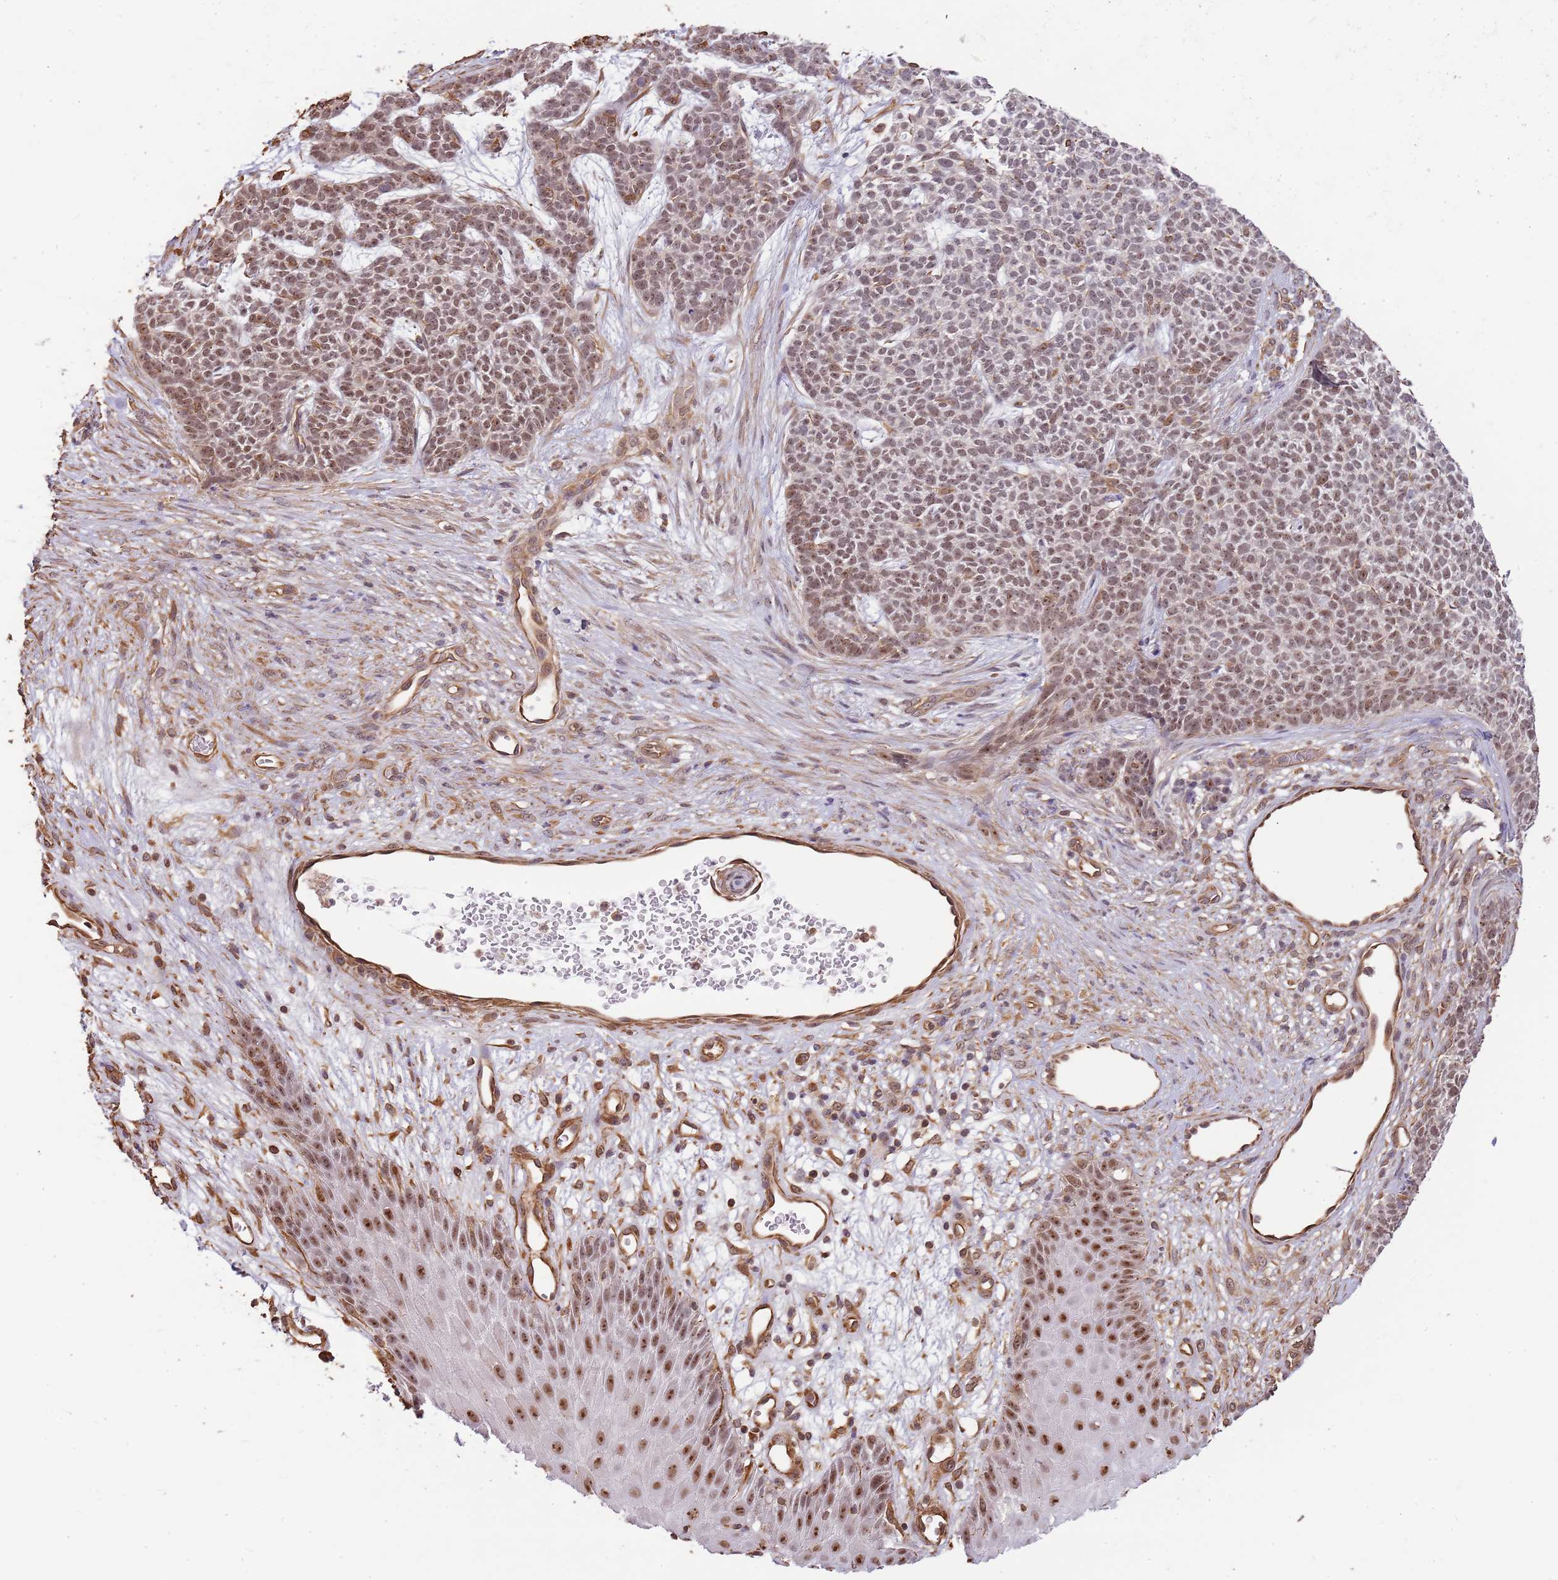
{"staining": {"intensity": "moderate", "quantity": "25%-75%", "location": "nuclear"}, "tissue": "skin cancer", "cell_type": "Tumor cells", "image_type": "cancer", "snomed": [{"axis": "morphology", "description": "Basal cell carcinoma"}, {"axis": "topography", "description": "Skin"}], "caption": "A brown stain labels moderate nuclear expression of a protein in human skin cancer tumor cells.", "gene": "SURF2", "patient": {"sex": "female", "age": 84}}